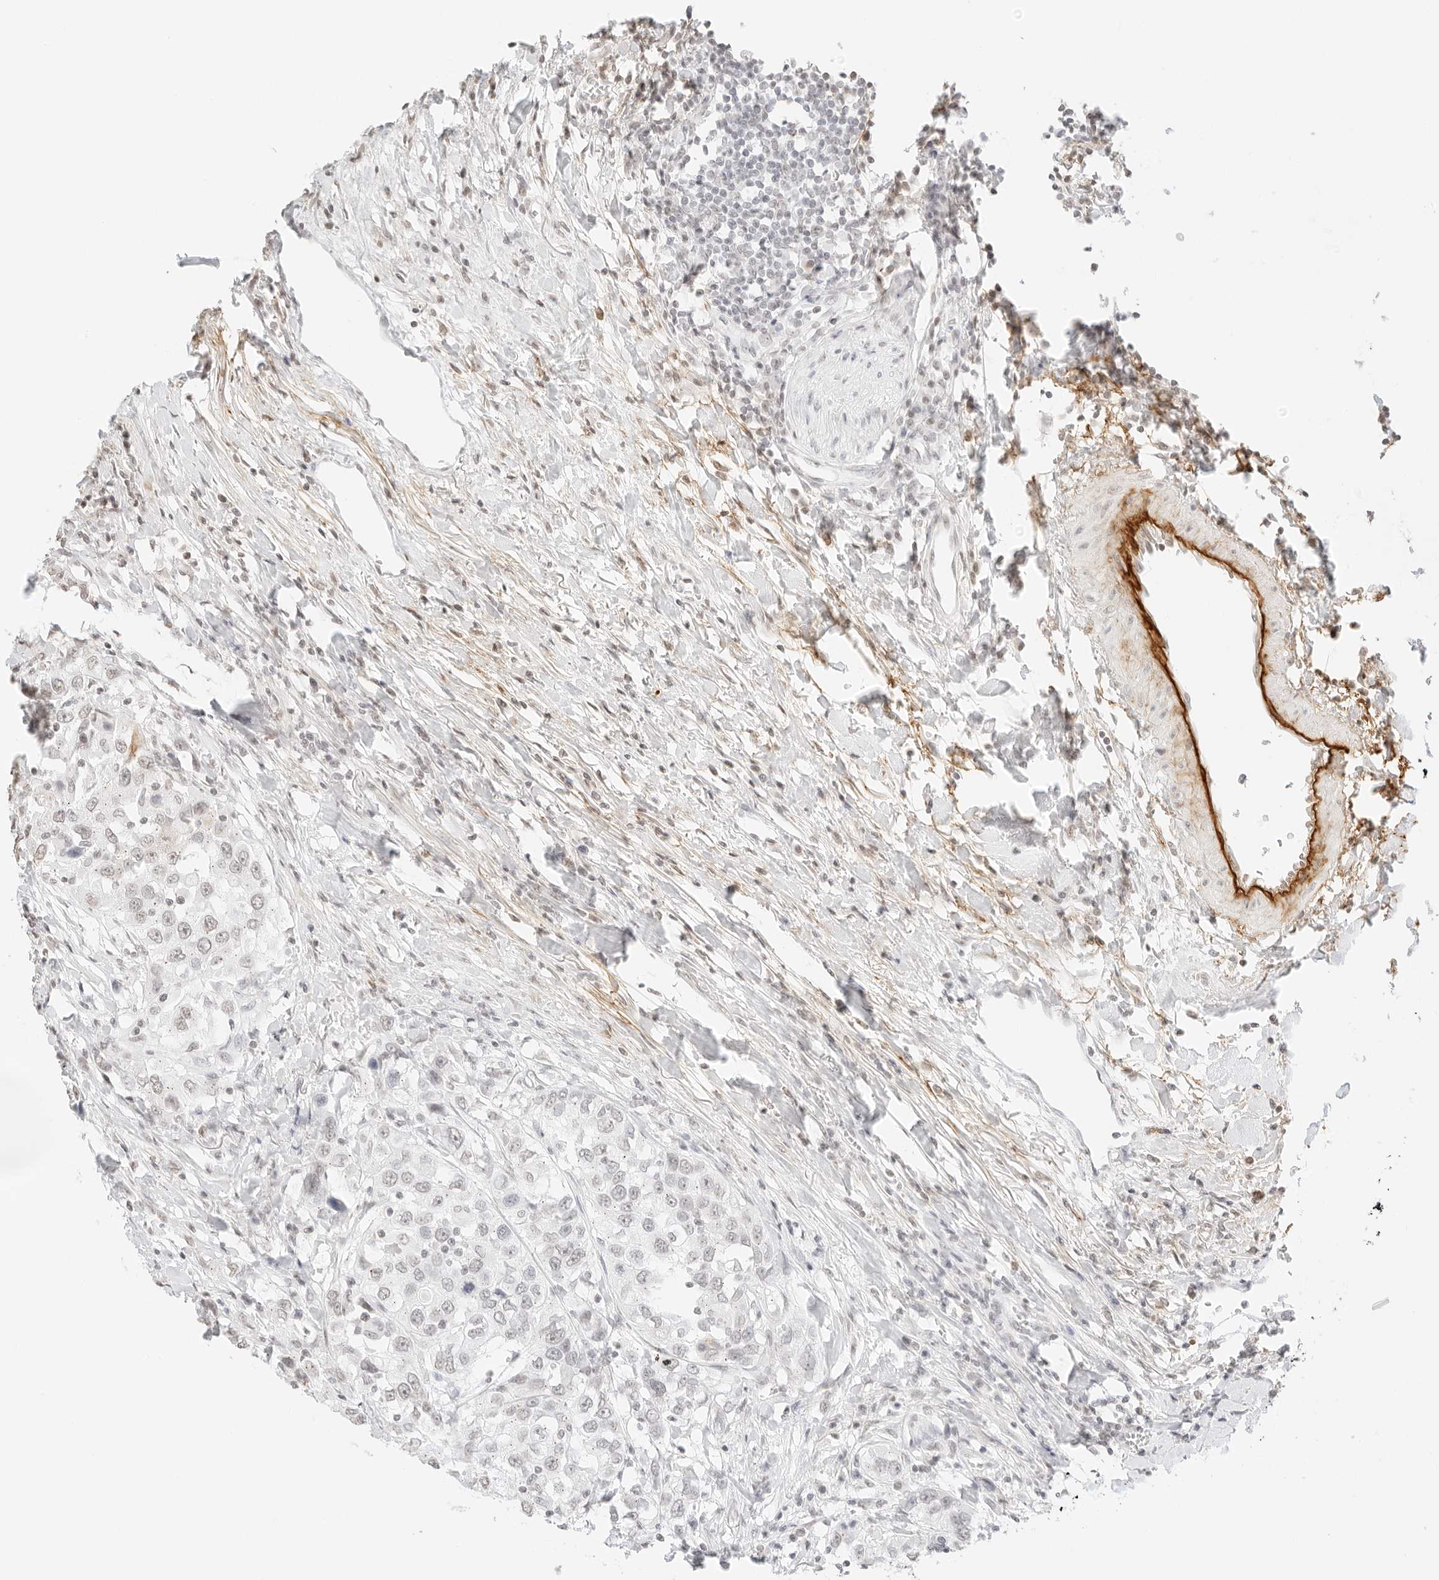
{"staining": {"intensity": "weak", "quantity": "<25%", "location": "nuclear"}, "tissue": "urothelial cancer", "cell_type": "Tumor cells", "image_type": "cancer", "snomed": [{"axis": "morphology", "description": "Urothelial carcinoma, High grade"}, {"axis": "topography", "description": "Urinary bladder"}], "caption": "Tumor cells show no significant protein expression in high-grade urothelial carcinoma.", "gene": "FBLN5", "patient": {"sex": "female", "age": 80}}